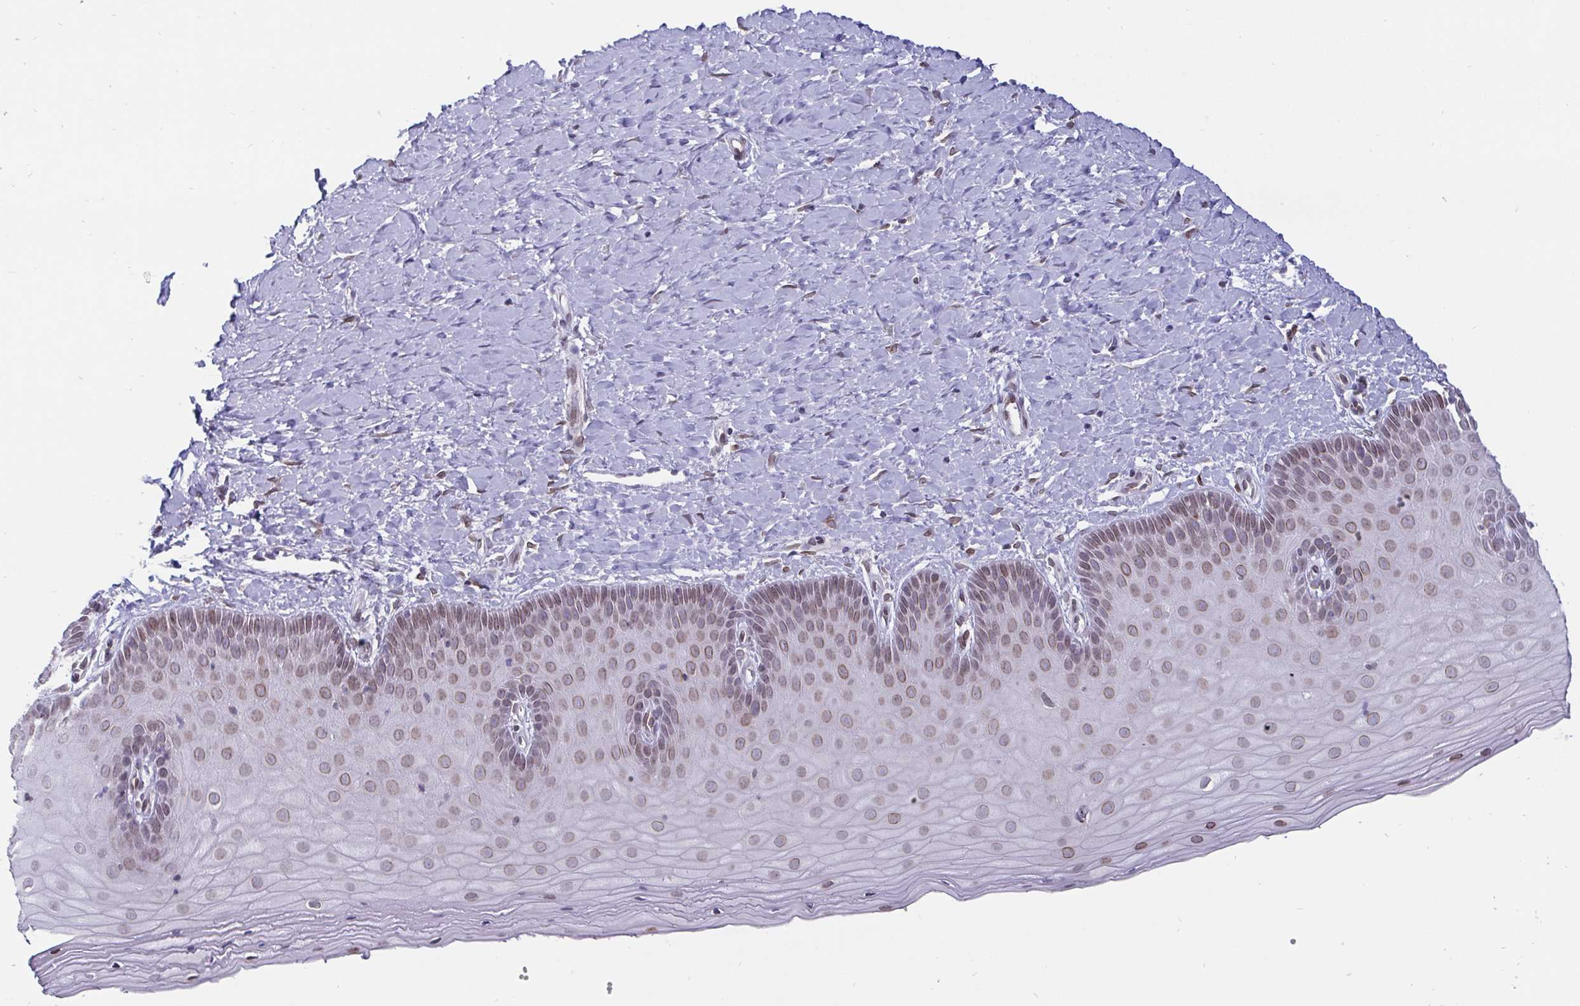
{"staining": {"intensity": "moderate", "quantity": ">75%", "location": "nuclear"}, "tissue": "cervix", "cell_type": "Glandular cells", "image_type": "normal", "snomed": [{"axis": "morphology", "description": "Normal tissue, NOS"}, {"axis": "topography", "description": "Cervix"}], "caption": "The micrograph displays a brown stain indicating the presence of a protein in the nuclear of glandular cells in cervix.", "gene": "EMD", "patient": {"sex": "female", "age": 37}}